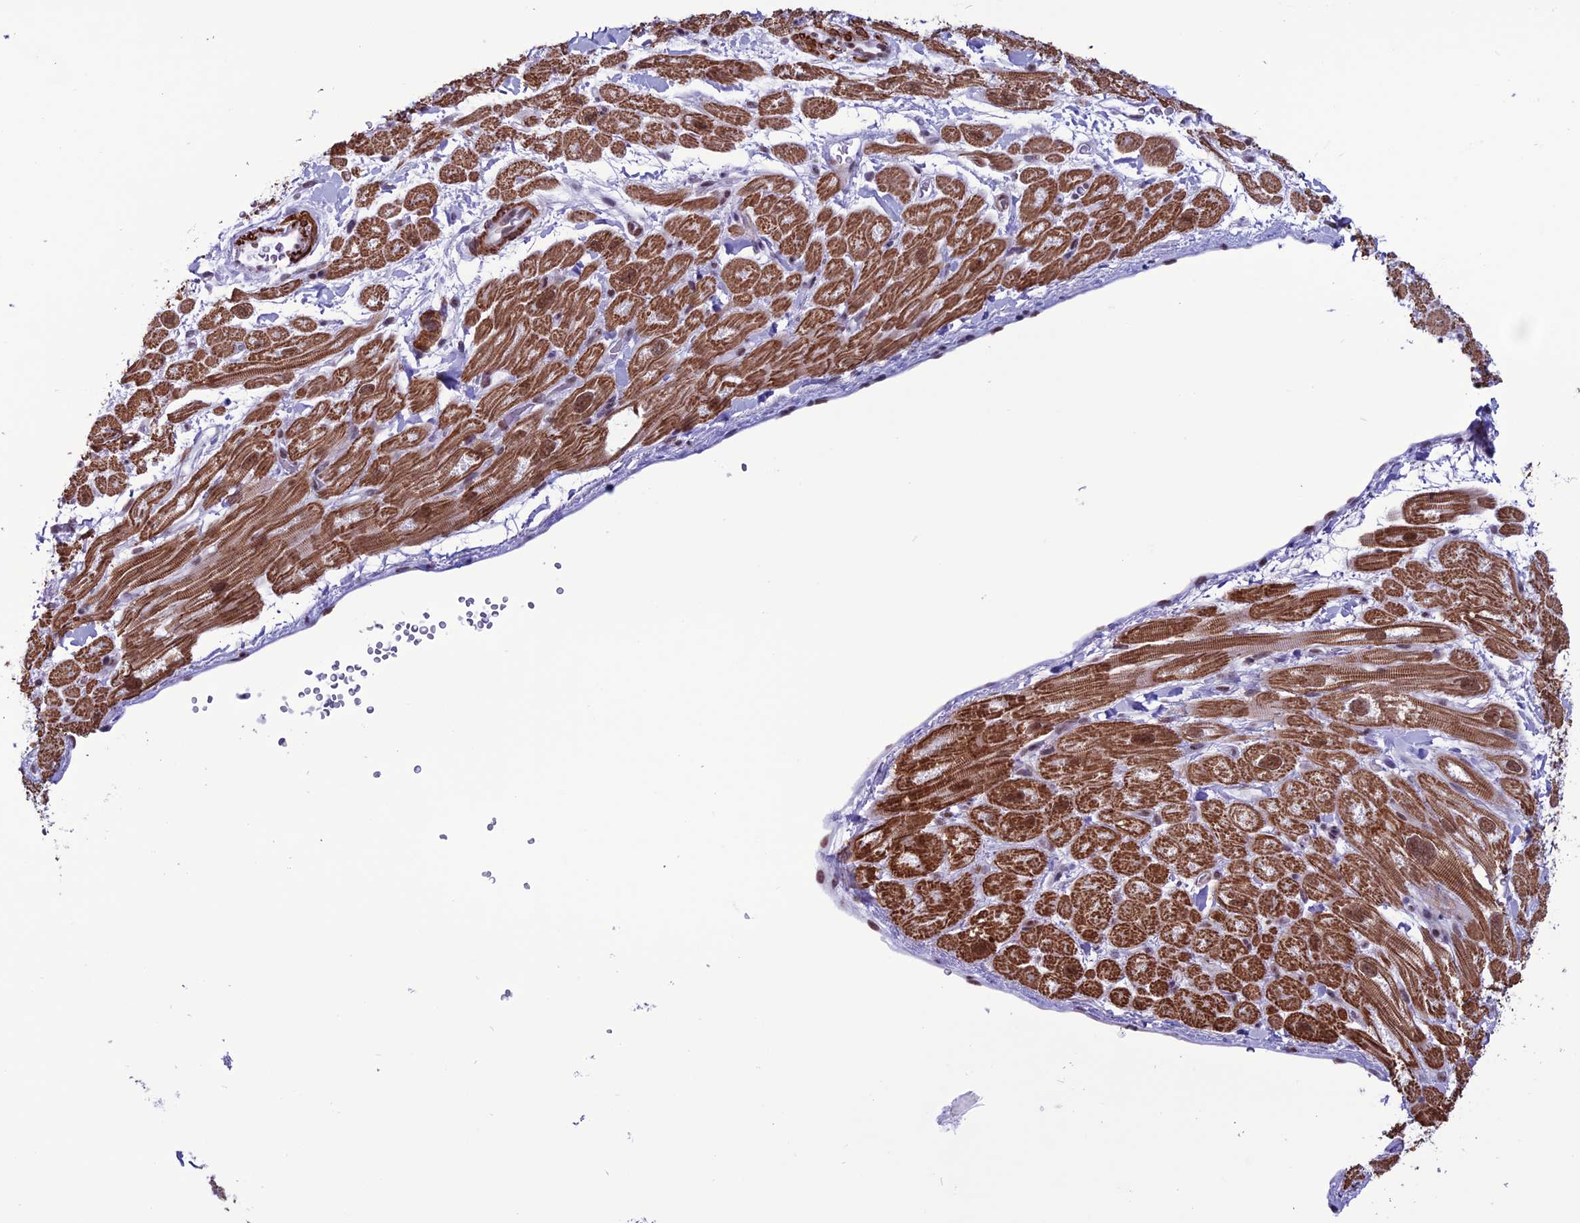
{"staining": {"intensity": "moderate", "quantity": ">75%", "location": "cytoplasmic/membranous,nuclear"}, "tissue": "heart muscle", "cell_type": "Cardiomyocytes", "image_type": "normal", "snomed": [{"axis": "morphology", "description": "Normal tissue, NOS"}, {"axis": "topography", "description": "Heart"}], "caption": "This histopathology image reveals IHC staining of unremarkable heart muscle, with medium moderate cytoplasmic/membranous,nuclear staining in about >75% of cardiomyocytes.", "gene": "U2AF1", "patient": {"sex": "male", "age": 65}}